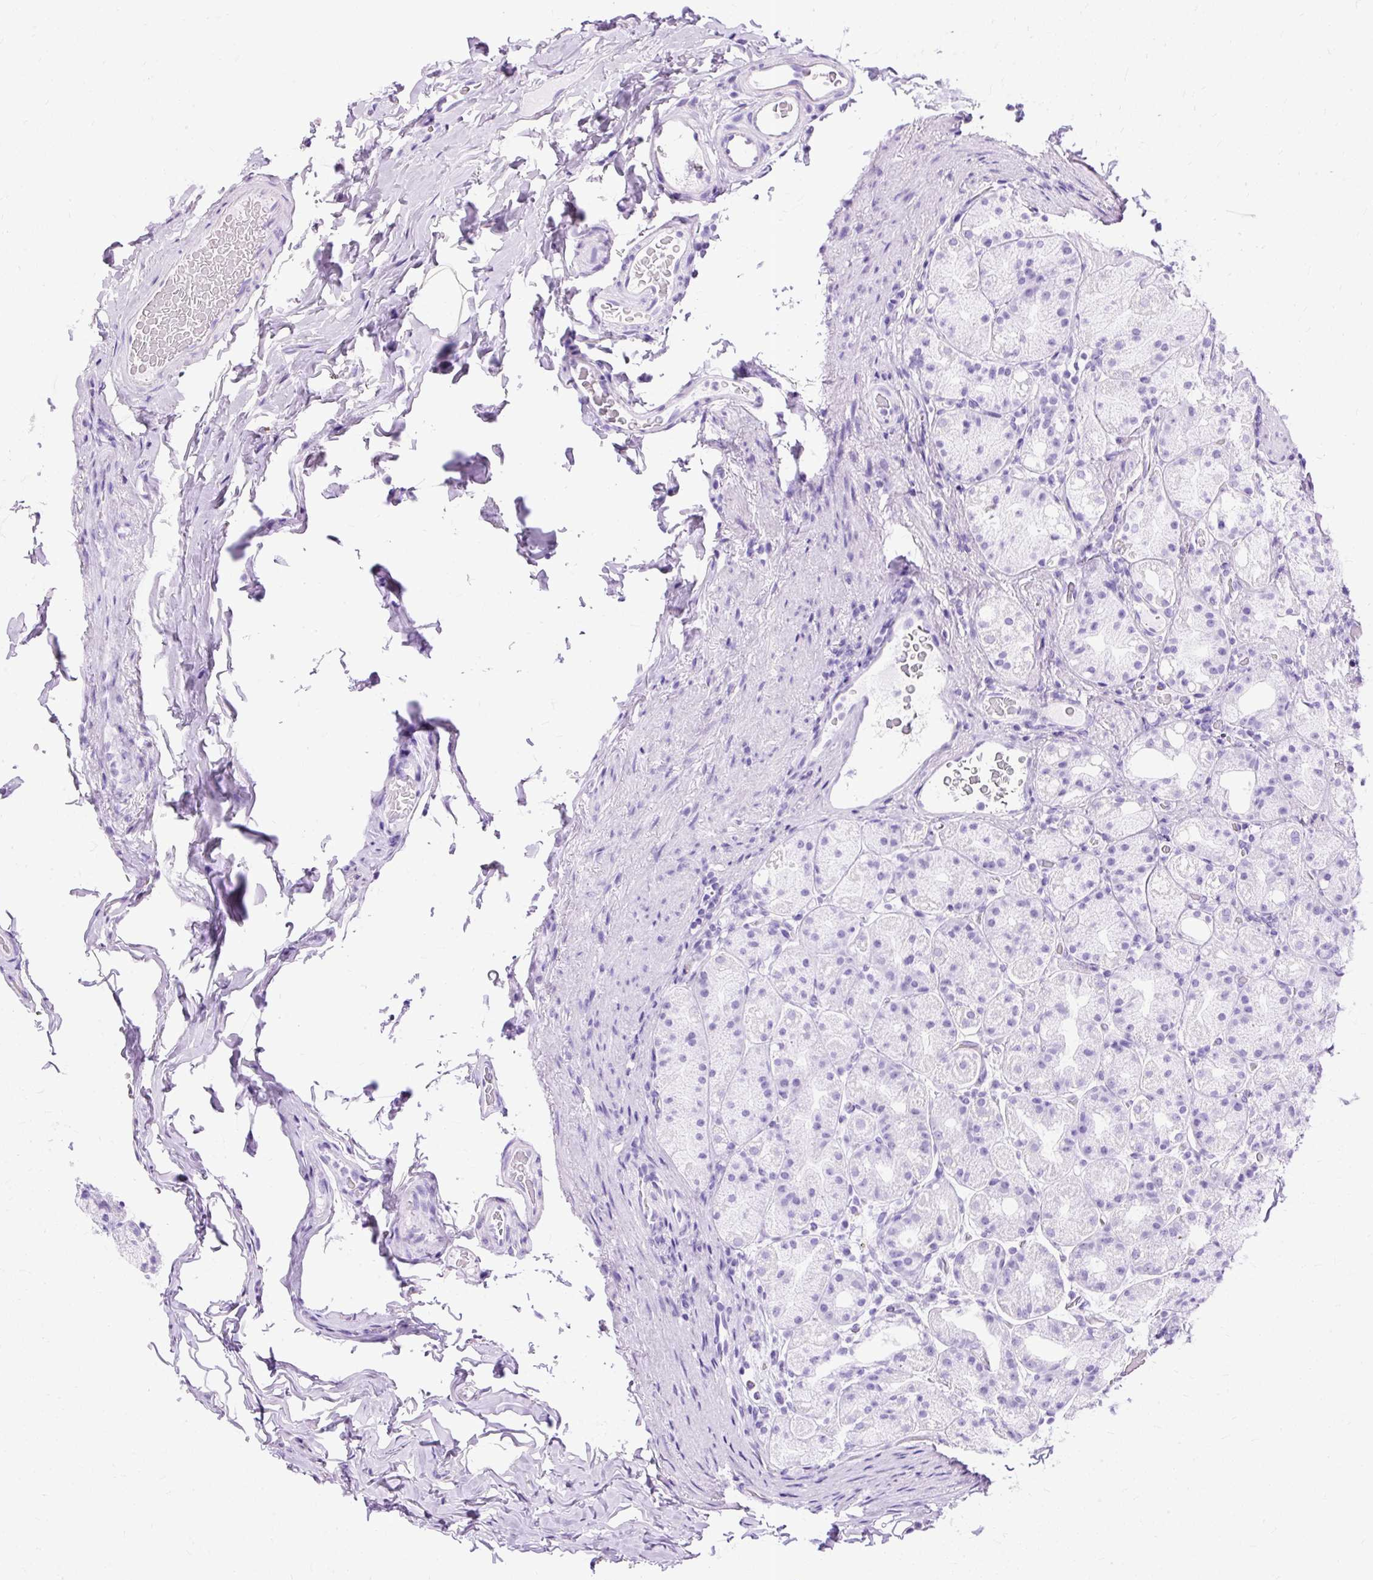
{"staining": {"intensity": "negative", "quantity": "none", "location": "none"}, "tissue": "stomach", "cell_type": "Glandular cells", "image_type": "normal", "snomed": [{"axis": "morphology", "description": "Normal tissue, NOS"}, {"axis": "topography", "description": "Stomach, upper"}, {"axis": "topography", "description": "Stomach"}], "caption": "High power microscopy micrograph of an immunohistochemistry photomicrograph of normal stomach, revealing no significant staining in glandular cells.", "gene": "SLC8A2", "patient": {"sex": "male", "age": 68}}